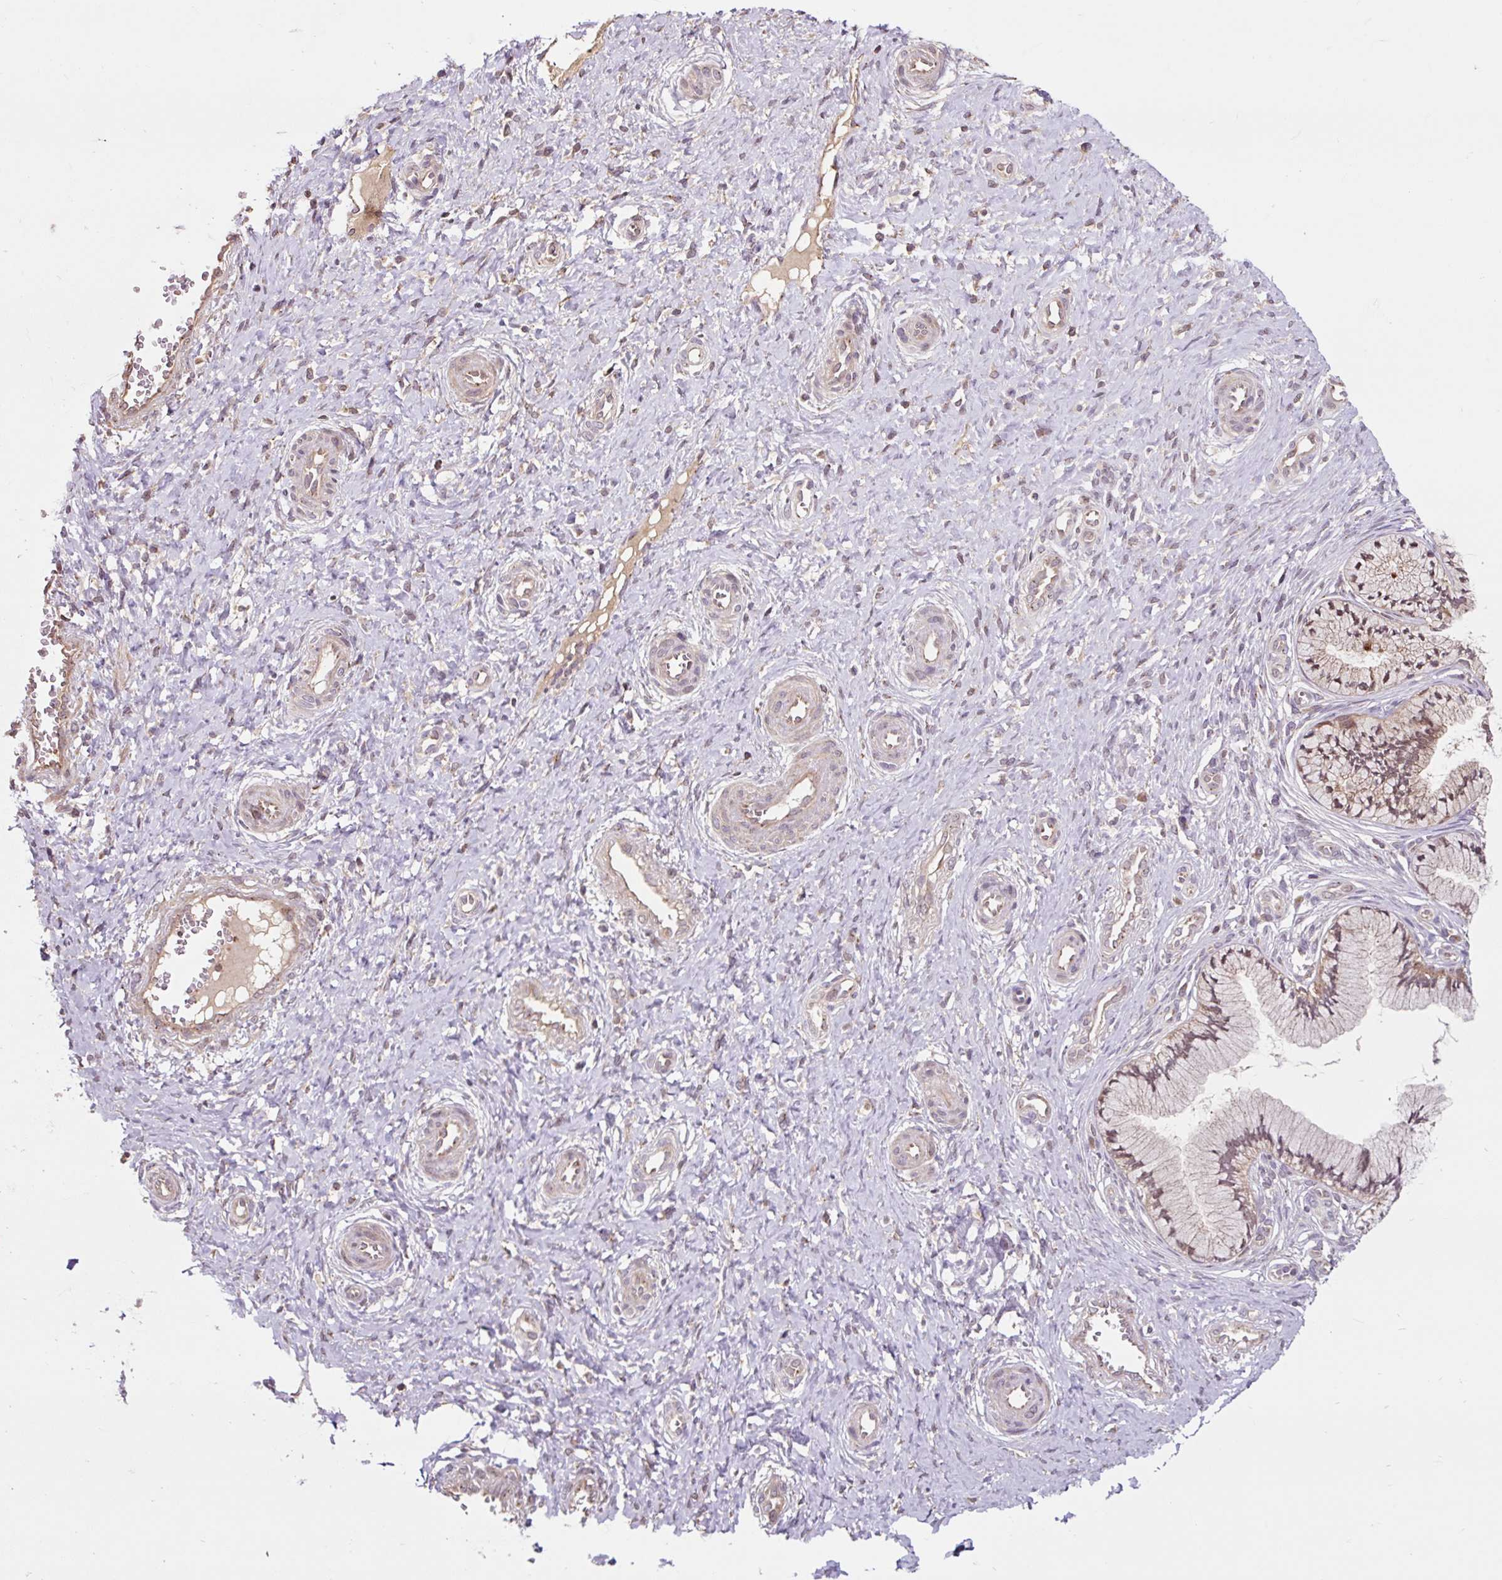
{"staining": {"intensity": "moderate", "quantity": "25%-75%", "location": "cytoplasmic/membranous"}, "tissue": "cervix", "cell_type": "Glandular cells", "image_type": "normal", "snomed": [{"axis": "morphology", "description": "Normal tissue, NOS"}, {"axis": "topography", "description": "Cervix"}], "caption": "Cervix stained with DAB (3,3'-diaminobenzidine) immunohistochemistry displays medium levels of moderate cytoplasmic/membranous staining in approximately 25%-75% of glandular cells.", "gene": "MMS19", "patient": {"sex": "female", "age": 36}}